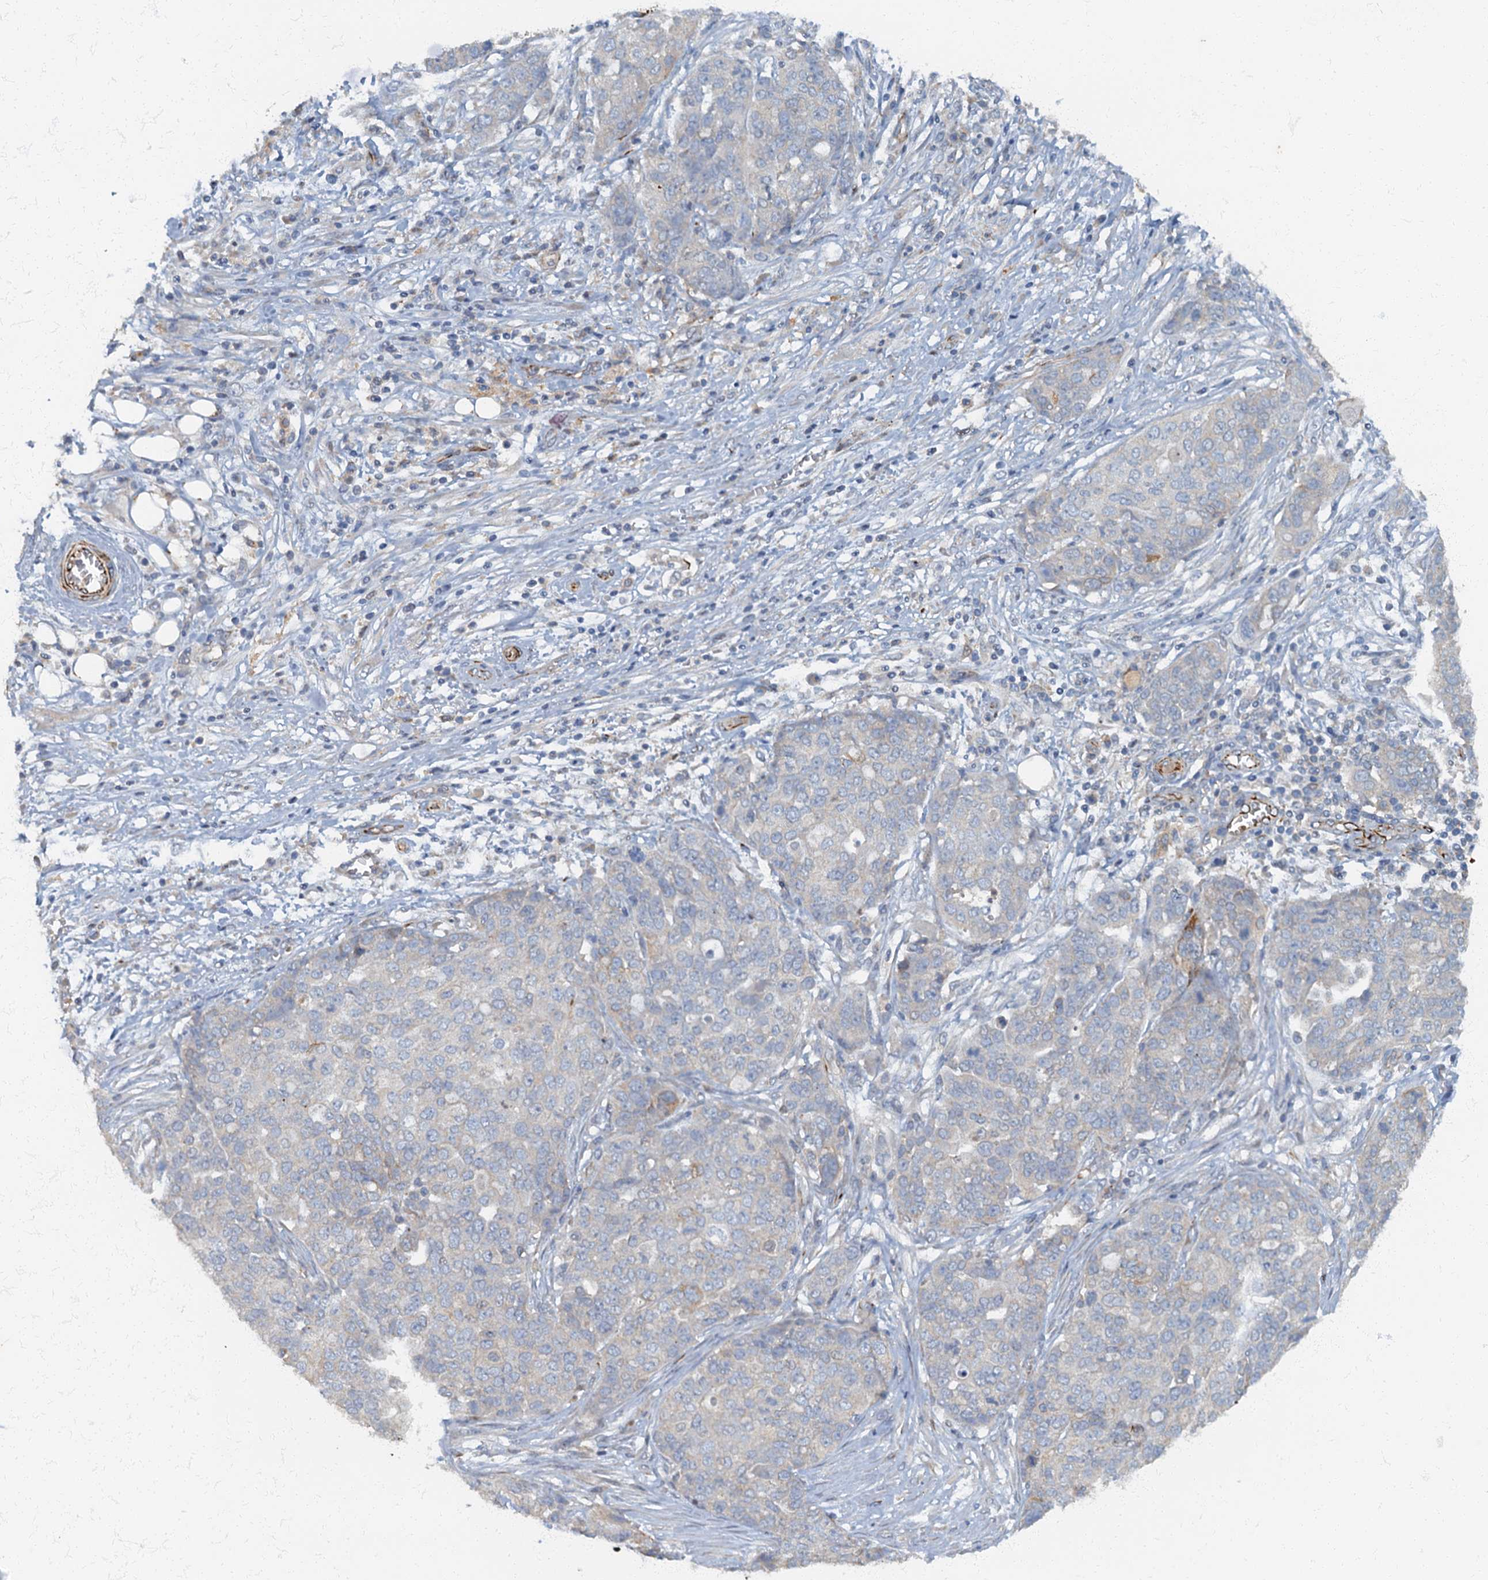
{"staining": {"intensity": "negative", "quantity": "none", "location": "none"}, "tissue": "ovarian cancer", "cell_type": "Tumor cells", "image_type": "cancer", "snomed": [{"axis": "morphology", "description": "Cystadenocarcinoma, serous, NOS"}, {"axis": "topography", "description": "Soft tissue"}, {"axis": "topography", "description": "Ovary"}], "caption": "High magnification brightfield microscopy of ovarian serous cystadenocarcinoma stained with DAB (3,3'-diaminobenzidine) (brown) and counterstained with hematoxylin (blue): tumor cells show no significant expression.", "gene": "ARL11", "patient": {"sex": "female", "age": 57}}